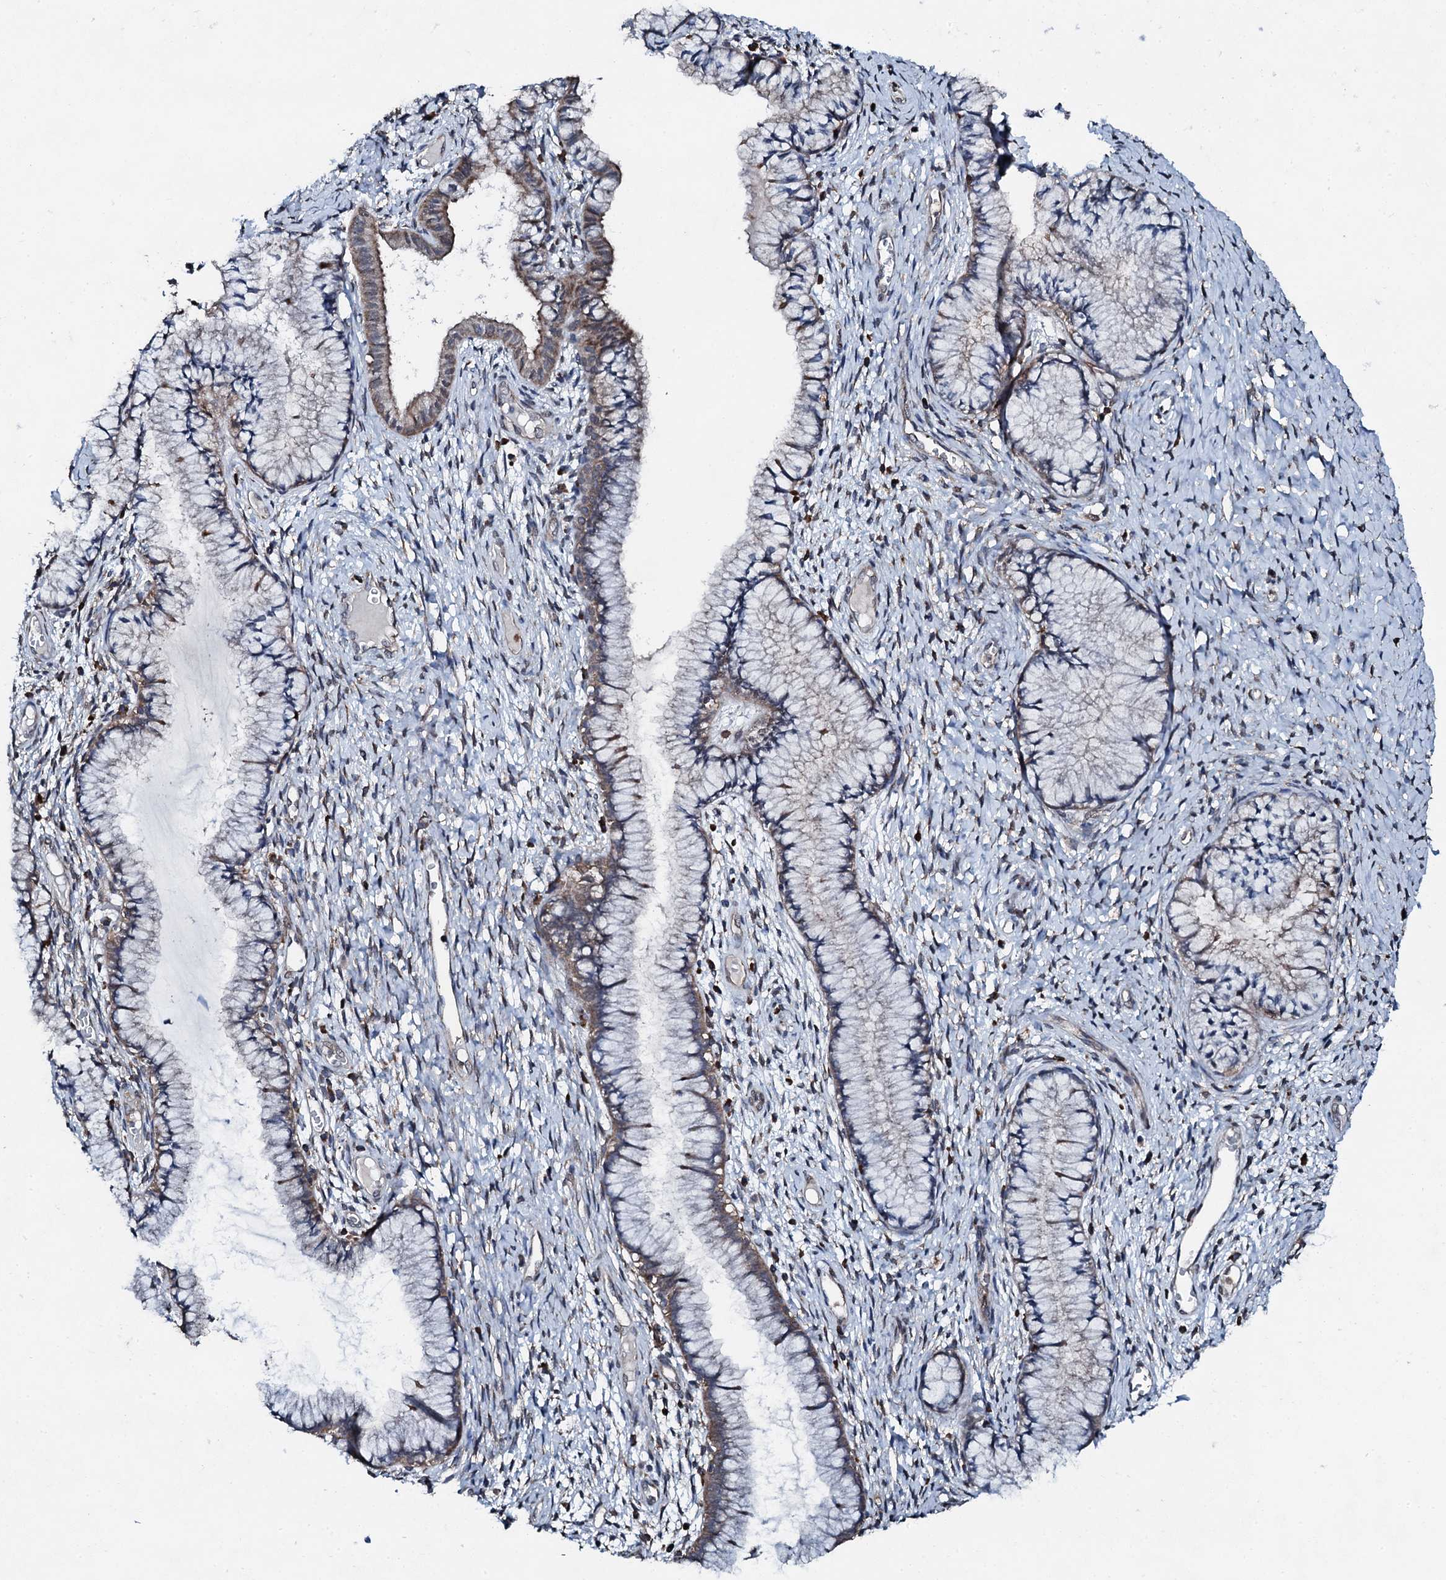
{"staining": {"intensity": "weak", "quantity": "25%-75%", "location": "cytoplasmic/membranous"}, "tissue": "cervix", "cell_type": "Glandular cells", "image_type": "normal", "snomed": [{"axis": "morphology", "description": "Normal tissue, NOS"}, {"axis": "topography", "description": "Cervix"}], "caption": "Immunohistochemistry (DAB) staining of benign cervix shows weak cytoplasmic/membranous protein staining in about 25%-75% of glandular cells.", "gene": "EDC4", "patient": {"sex": "female", "age": 42}}